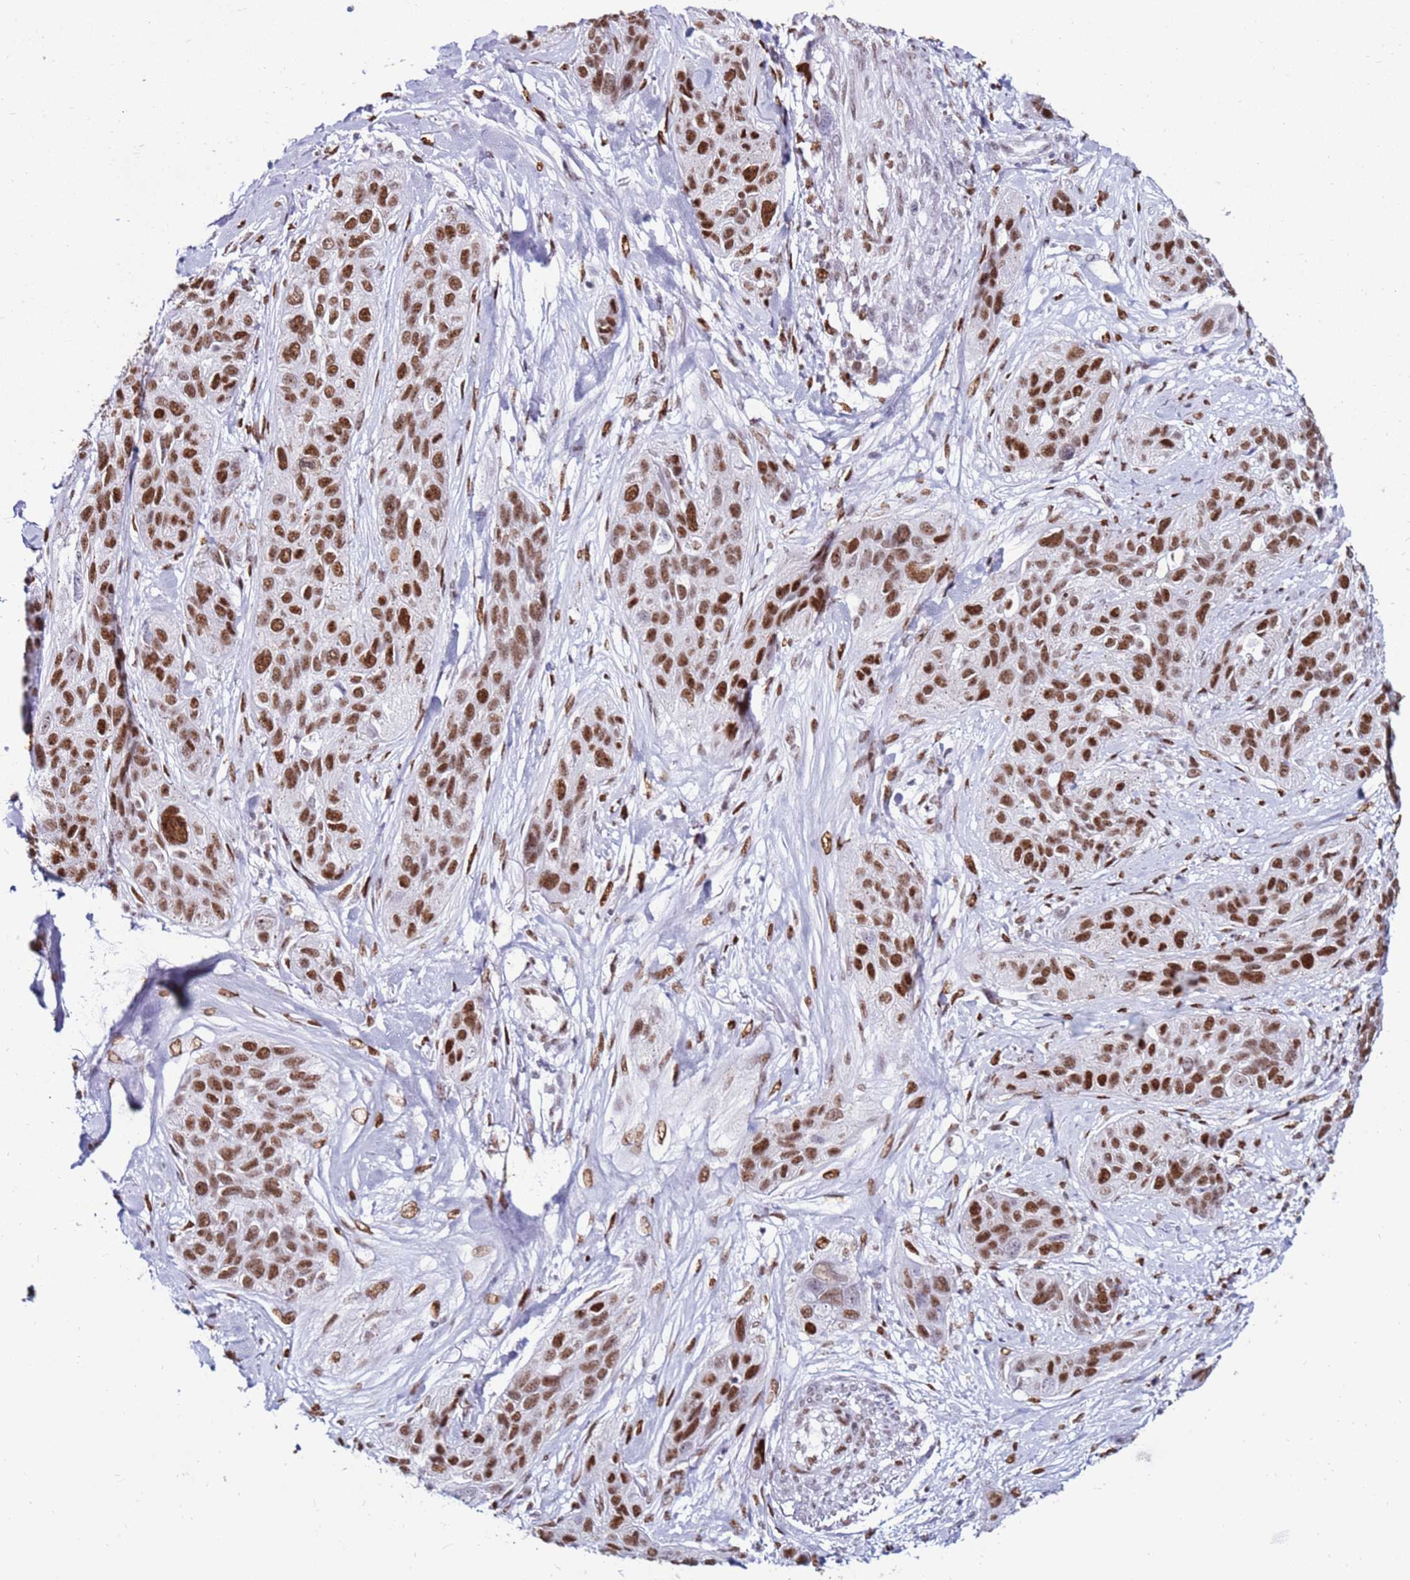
{"staining": {"intensity": "moderate", "quantity": ">75%", "location": "nuclear"}, "tissue": "lung cancer", "cell_type": "Tumor cells", "image_type": "cancer", "snomed": [{"axis": "morphology", "description": "Squamous cell carcinoma, NOS"}, {"axis": "topography", "description": "Lung"}], "caption": "Immunohistochemistry micrograph of lung squamous cell carcinoma stained for a protein (brown), which exhibits medium levels of moderate nuclear staining in approximately >75% of tumor cells.", "gene": "KPNA4", "patient": {"sex": "female", "age": 70}}